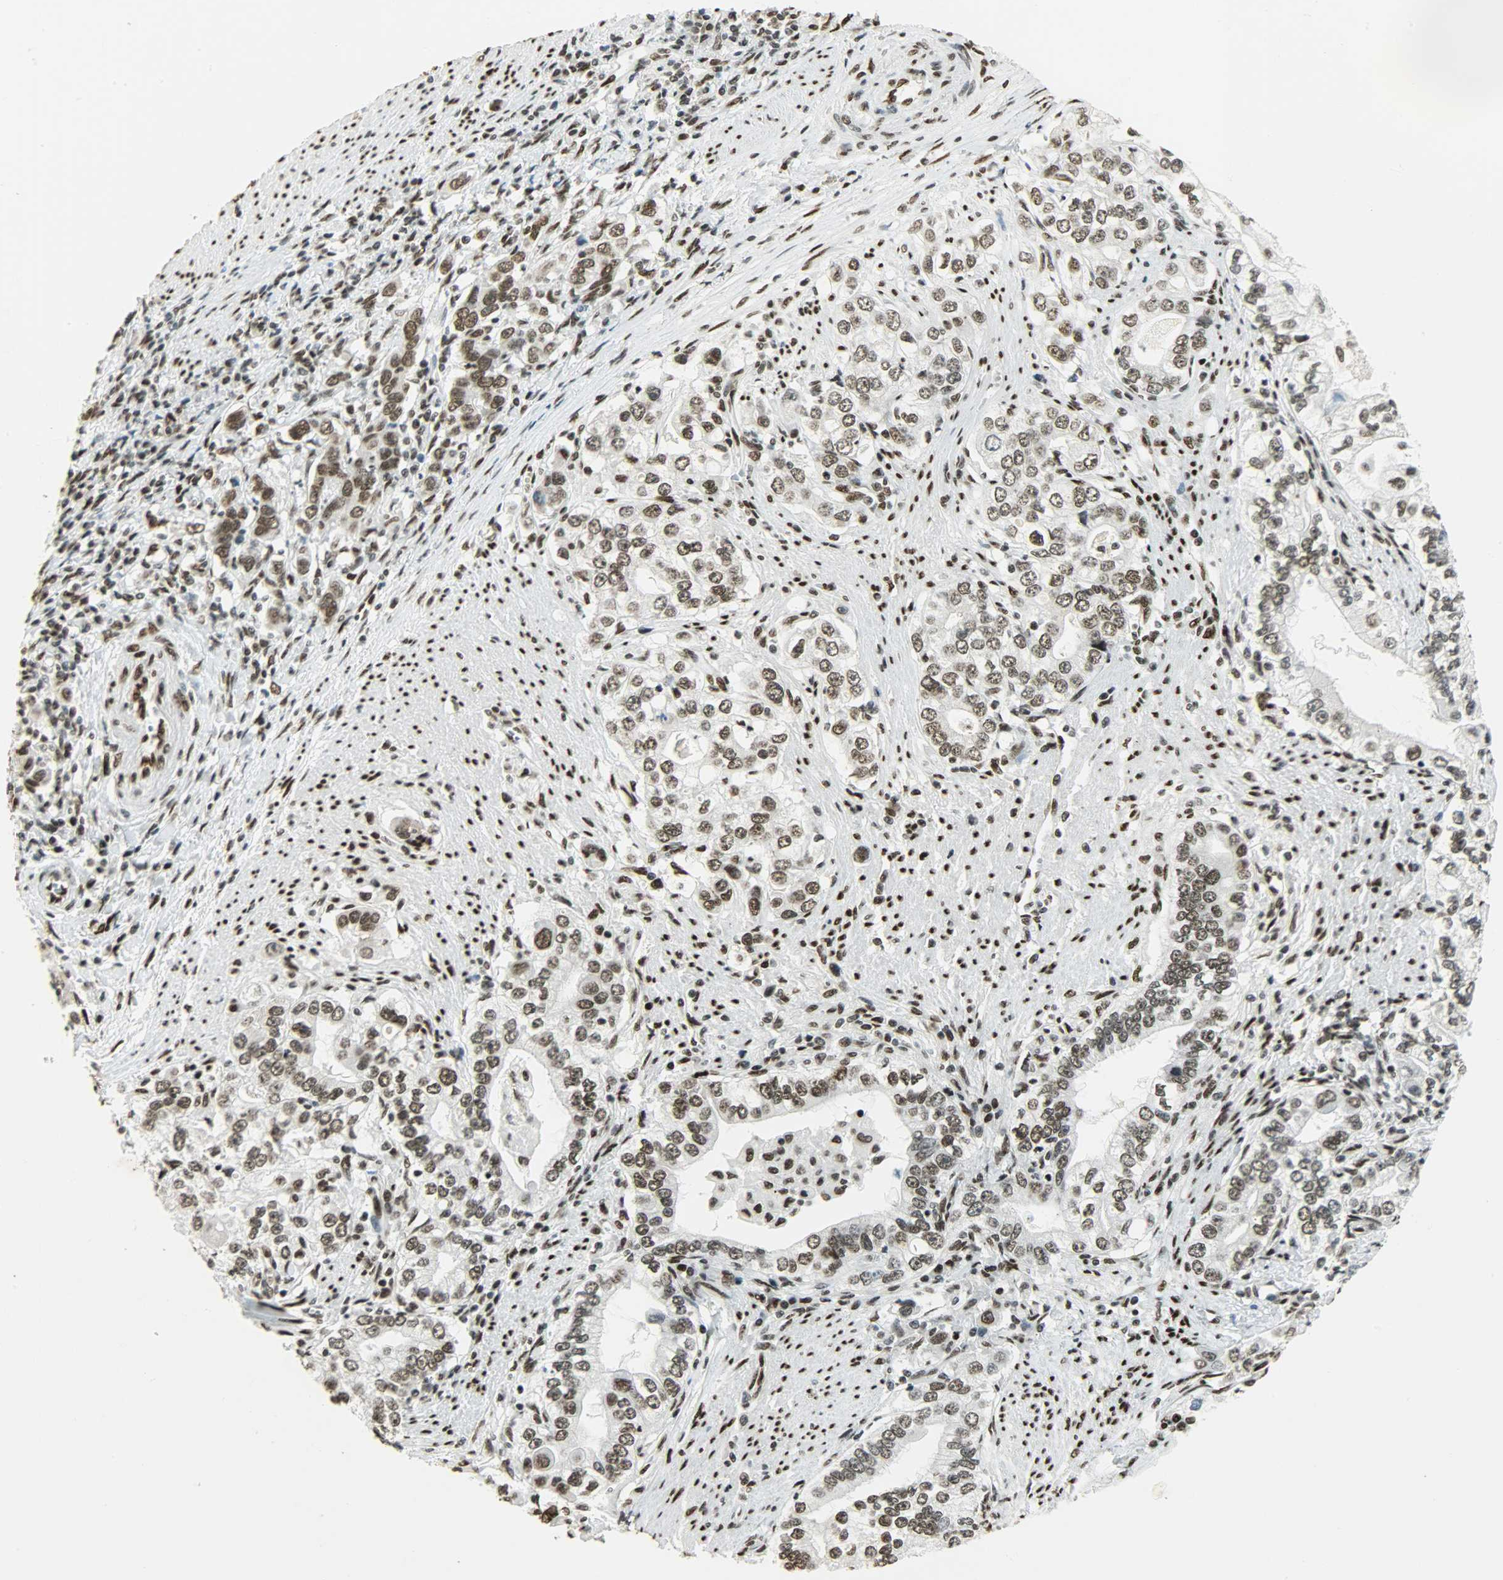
{"staining": {"intensity": "strong", "quantity": ">75%", "location": "nuclear"}, "tissue": "stomach cancer", "cell_type": "Tumor cells", "image_type": "cancer", "snomed": [{"axis": "morphology", "description": "Adenocarcinoma, NOS"}, {"axis": "topography", "description": "Stomach, lower"}], "caption": "Immunohistochemical staining of stomach cancer (adenocarcinoma) reveals high levels of strong nuclear staining in about >75% of tumor cells.", "gene": "MYEF2", "patient": {"sex": "female", "age": 72}}